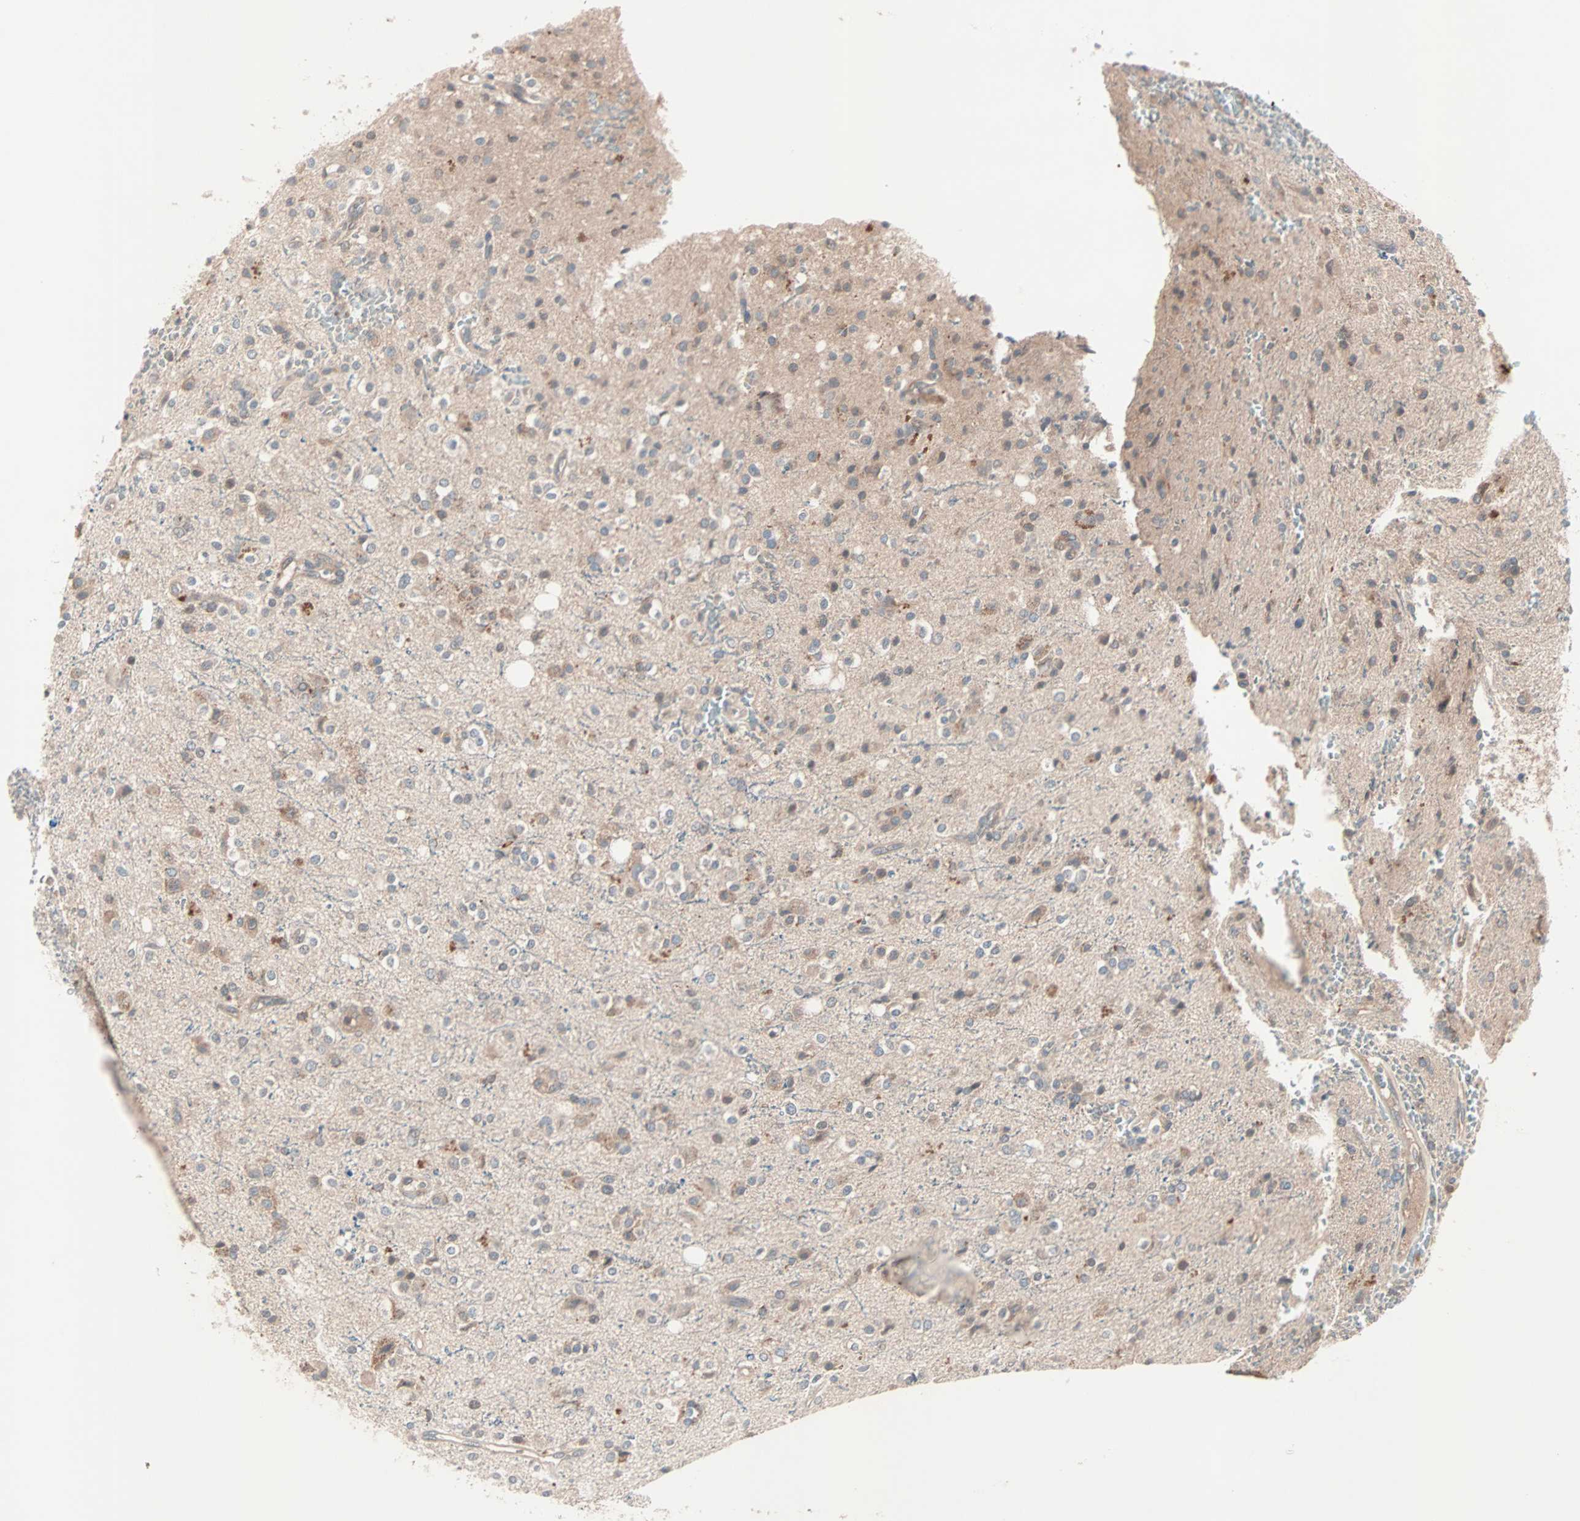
{"staining": {"intensity": "weak", "quantity": ">75%", "location": "cytoplasmic/membranous"}, "tissue": "glioma", "cell_type": "Tumor cells", "image_type": "cancer", "snomed": [{"axis": "morphology", "description": "Glioma, malignant, High grade"}, {"axis": "topography", "description": "Brain"}], "caption": "DAB immunohistochemical staining of glioma exhibits weak cytoplasmic/membranous protein positivity in about >75% of tumor cells.", "gene": "CAD", "patient": {"sex": "male", "age": 47}}